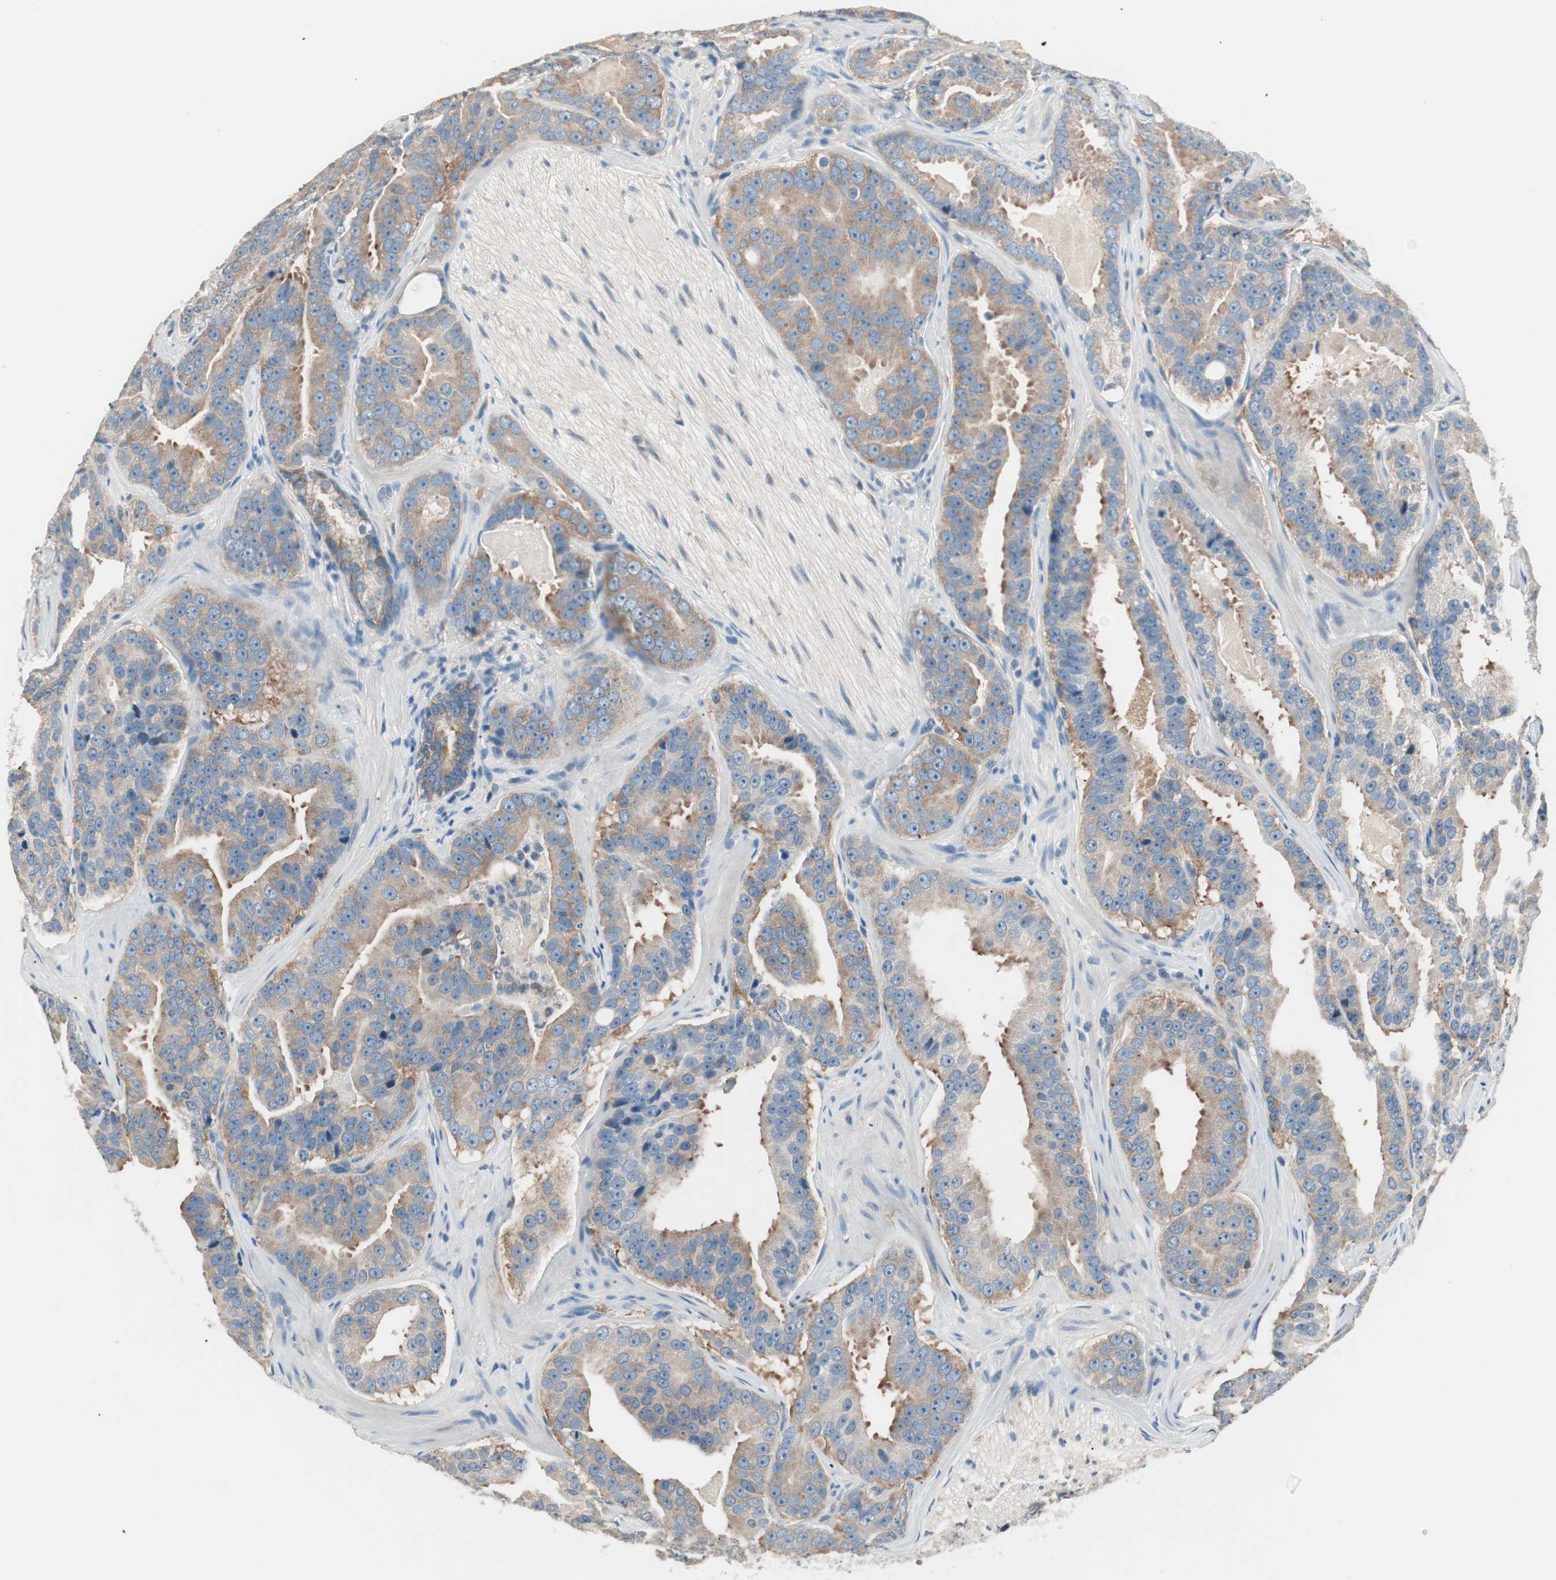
{"staining": {"intensity": "weak", "quantity": "25%-75%", "location": "cytoplasmic/membranous"}, "tissue": "prostate cancer", "cell_type": "Tumor cells", "image_type": "cancer", "snomed": [{"axis": "morphology", "description": "Adenocarcinoma, Low grade"}, {"axis": "topography", "description": "Prostate"}], "caption": "DAB (3,3'-diaminobenzidine) immunohistochemical staining of human prostate cancer (adenocarcinoma (low-grade)) reveals weak cytoplasmic/membranous protein staining in about 25%-75% of tumor cells. Using DAB (3,3'-diaminobenzidine) (brown) and hematoxylin (blue) stains, captured at high magnification using brightfield microscopy.", "gene": "RAD54B", "patient": {"sex": "male", "age": 59}}